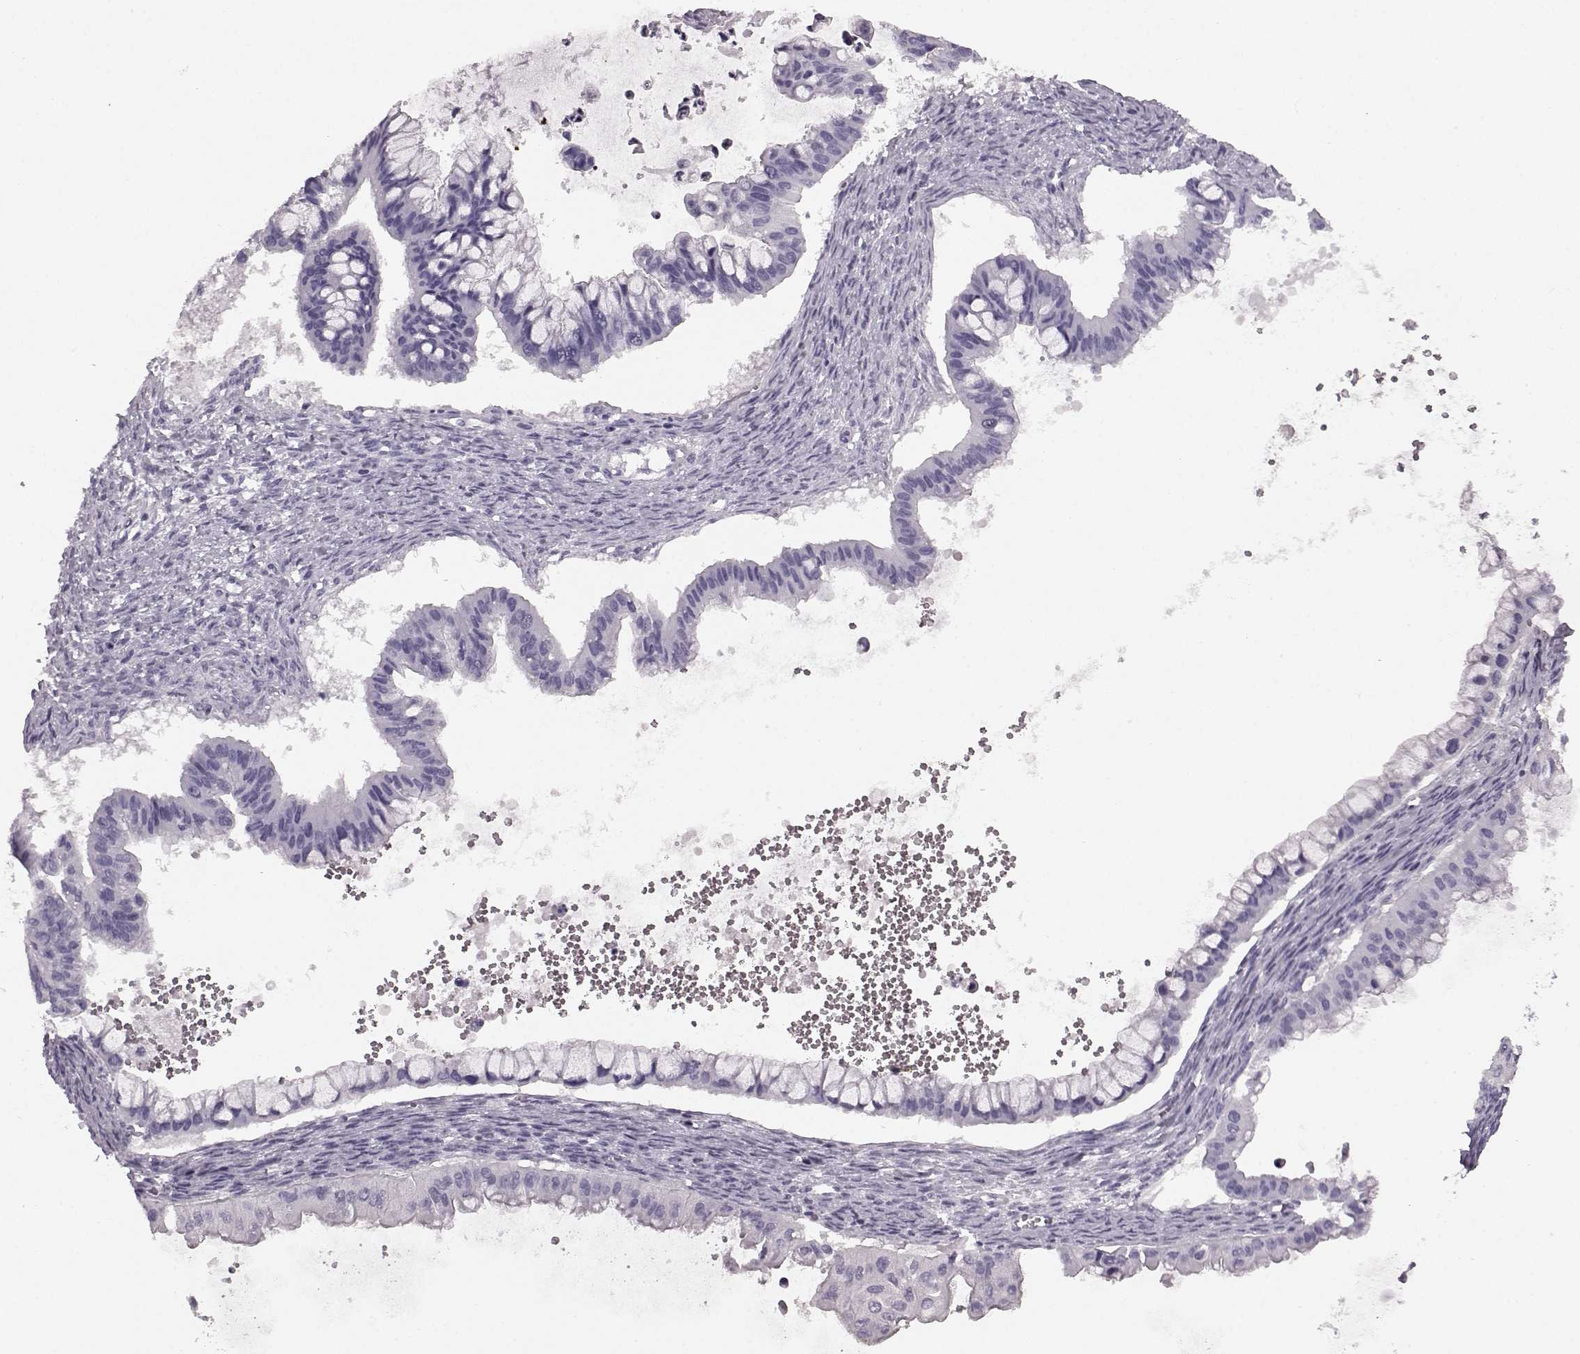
{"staining": {"intensity": "negative", "quantity": "none", "location": "none"}, "tissue": "ovarian cancer", "cell_type": "Tumor cells", "image_type": "cancer", "snomed": [{"axis": "morphology", "description": "Cystadenocarcinoma, mucinous, NOS"}, {"axis": "topography", "description": "Ovary"}], "caption": "Immunohistochemistry (IHC) photomicrograph of neoplastic tissue: ovarian cancer (mucinous cystadenocarcinoma) stained with DAB (3,3'-diaminobenzidine) shows no significant protein positivity in tumor cells.", "gene": "AIPL1", "patient": {"sex": "female", "age": 72}}